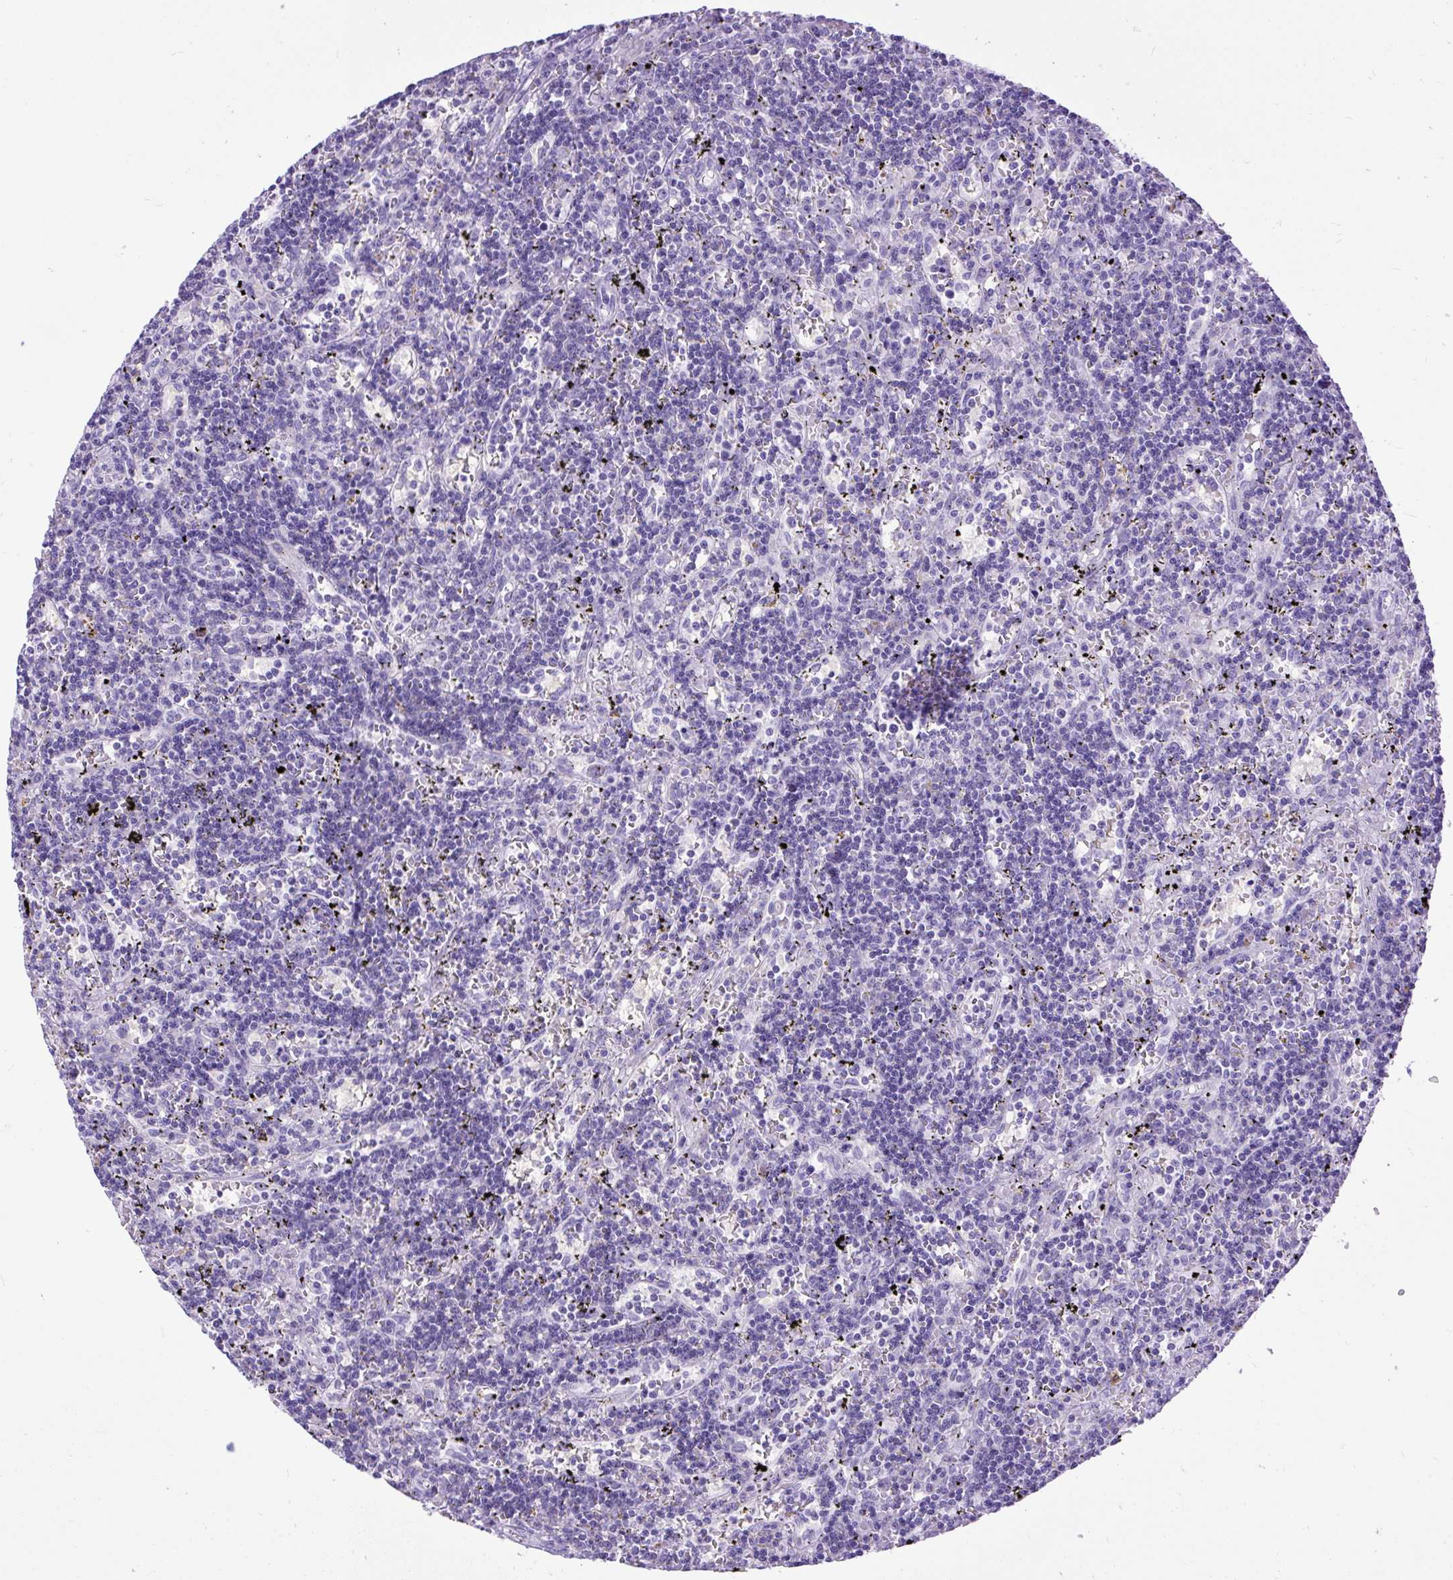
{"staining": {"intensity": "negative", "quantity": "none", "location": "none"}, "tissue": "lymphoma", "cell_type": "Tumor cells", "image_type": "cancer", "snomed": [{"axis": "morphology", "description": "Malignant lymphoma, non-Hodgkin's type, Low grade"}, {"axis": "topography", "description": "Spleen"}], "caption": "Malignant lymphoma, non-Hodgkin's type (low-grade) was stained to show a protein in brown. There is no significant expression in tumor cells. The staining is performed using DAB brown chromogen with nuclei counter-stained in using hematoxylin.", "gene": "ZNF256", "patient": {"sex": "male", "age": 60}}